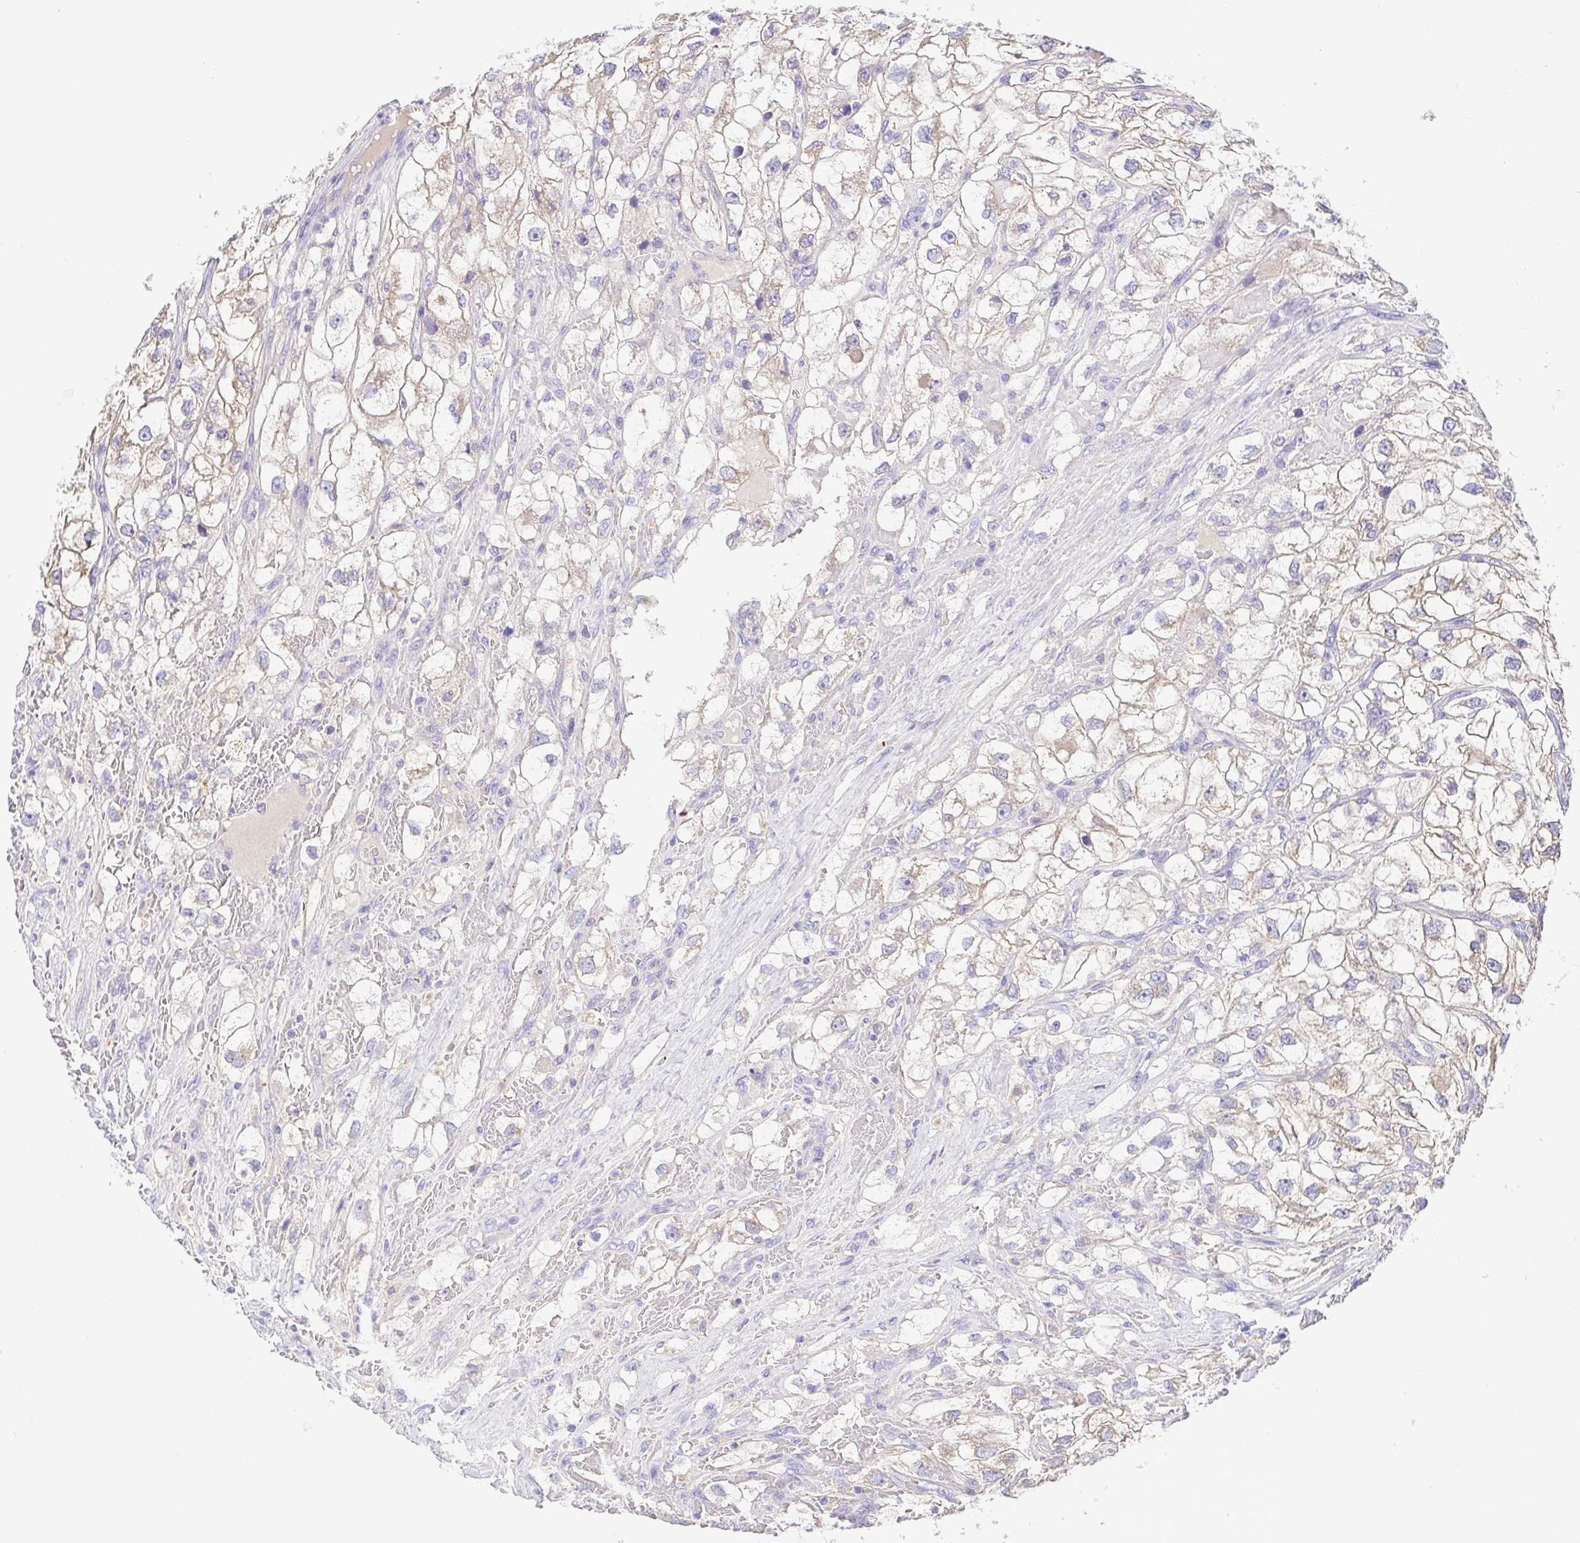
{"staining": {"intensity": "weak", "quantity": "<25%", "location": "cytoplasmic/membranous"}, "tissue": "renal cancer", "cell_type": "Tumor cells", "image_type": "cancer", "snomed": [{"axis": "morphology", "description": "Adenocarcinoma, NOS"}, {"axis": "topography", "description": "Kidney"}], "caption": "IHC image of neoplastic tissue: renal cancer (adenocarcinoma) stained with DAB demonstrates no significant protein positivity in tumor cells.", "gene": "SLC13A1", "patient": {"sex": "male", "age": 59}}